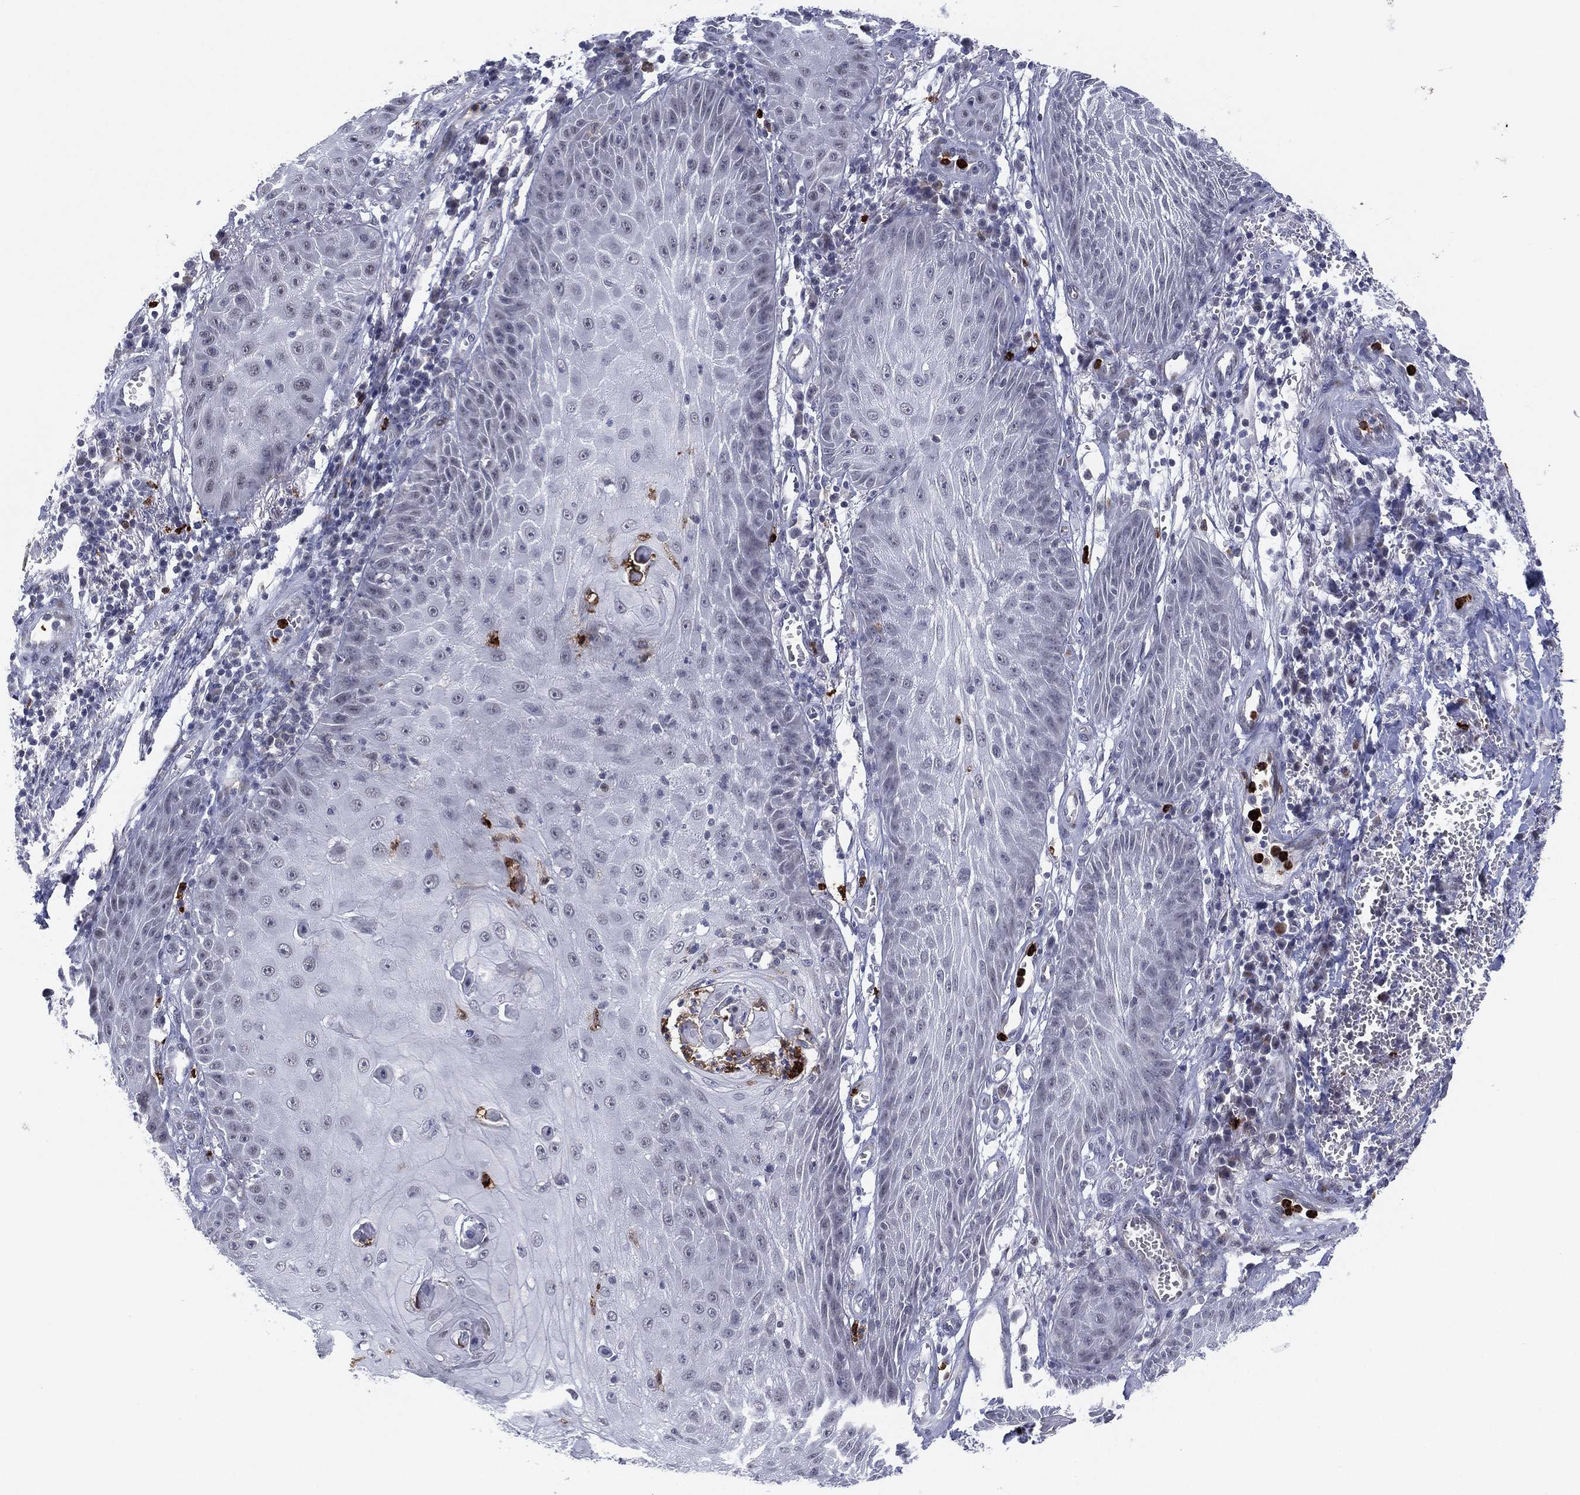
{"staining": {"intensity": "negative", "quantity": "none", "location": "none"}, "tissue": "skin cancer", "cell_type": "Tumor cells", "image_type": "cancer", "snomed": [{"axis": "morphology", "description": "Squamous cell carcinoma, NOS"}, {"axis": "topography", "description": "Skin"}], "caption": "This is a histopathology image of immunohistochemistry (IHC) staining of skin cancer, which shows no positivity in tumor cells. Brightfield microscopy of immunohistochemistry stained with DAB (brown) and hematoxylin (blue), captured at high magnification.", "gene": "CD177", "patient": {"sex": "male", "age": 70}}